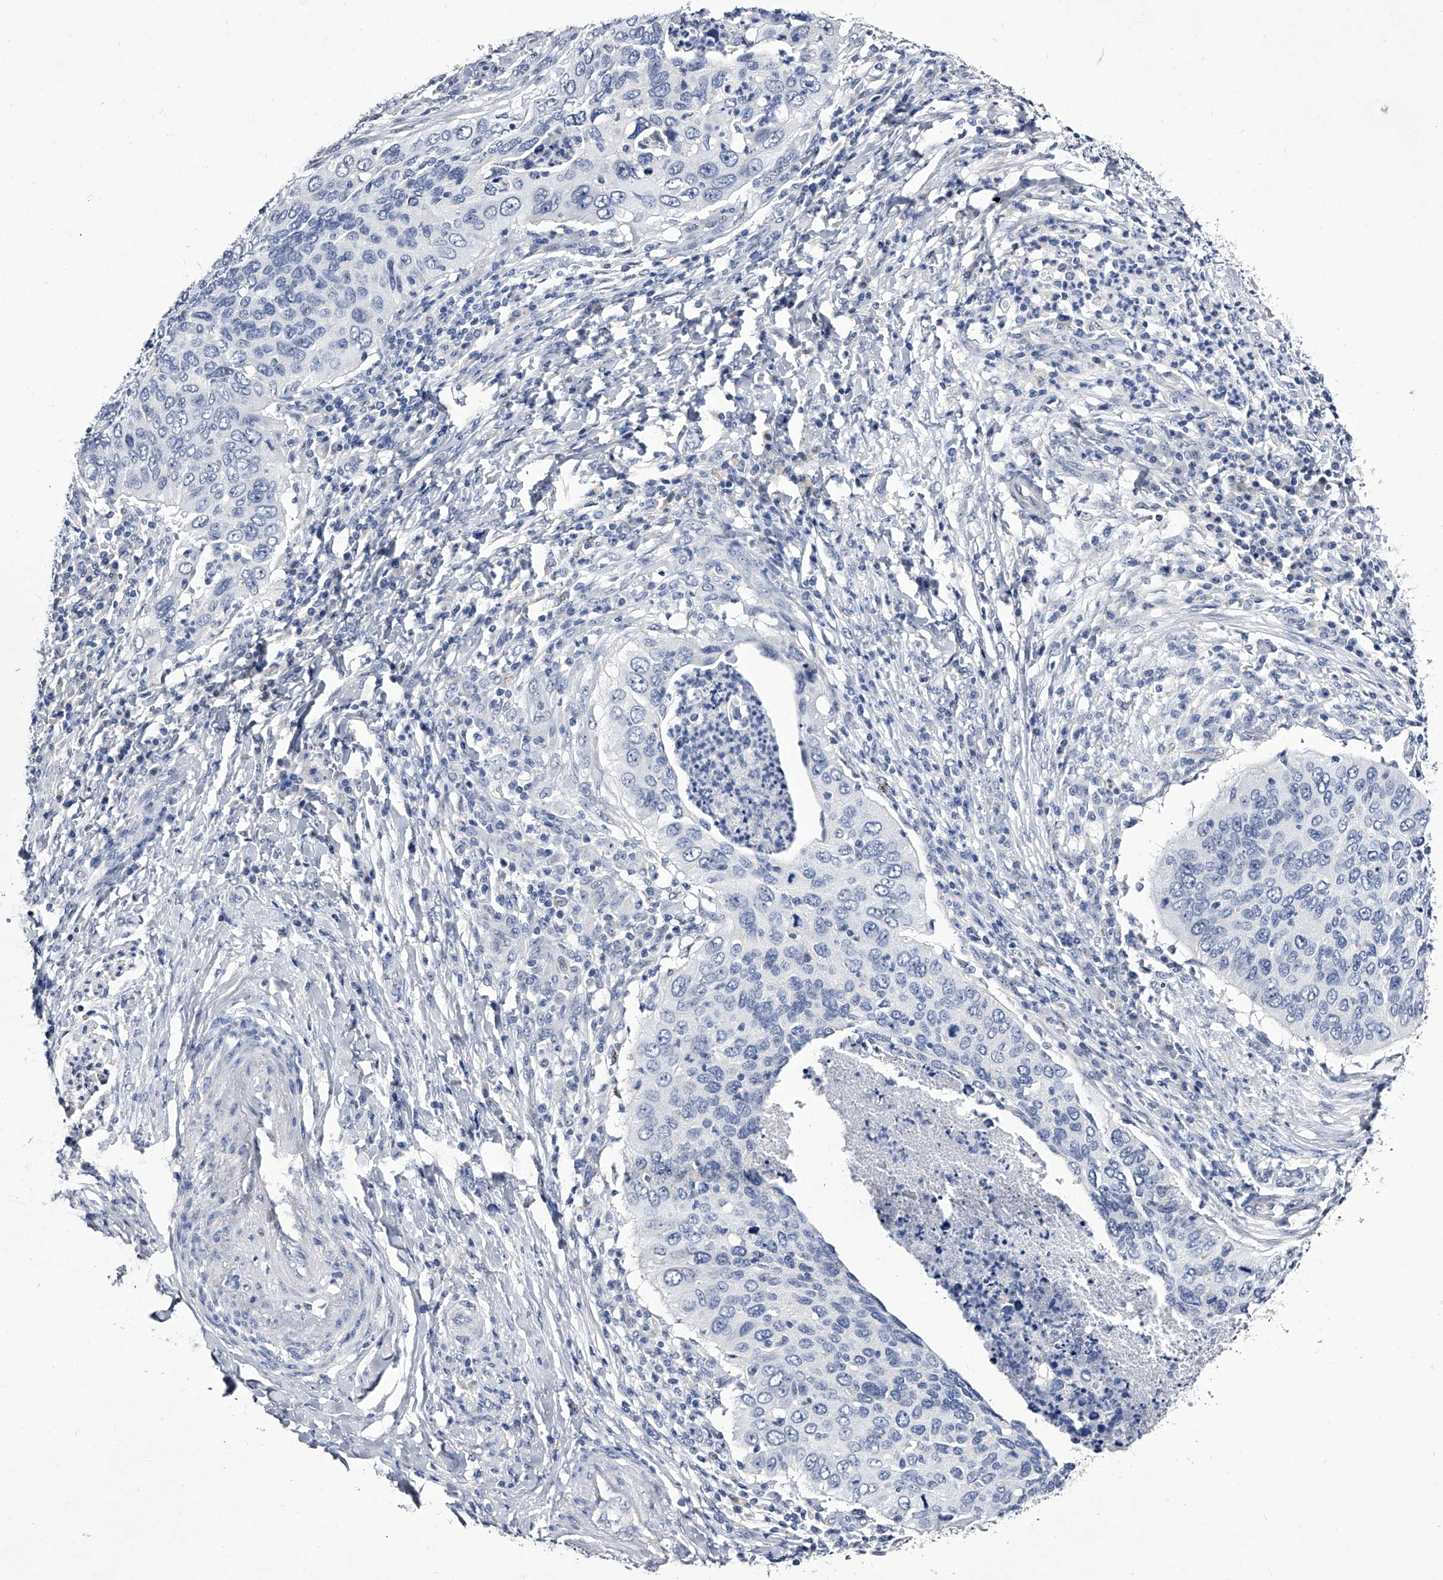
{"staining": {"intensity": "negative", "quantity": "none", "location": "none"}, "tissue": "cervical cancer", "cell_type": "Tumor cells", "image_type": "cancer", "snomed": [{"axis": "morphology", "description": "Squamous cell carcinoma, NOS"}, {"axis": "topography", "description": "Cervix"}], "caption": "Immunohistochemistry of human cervical cancer (squamous cell carcinoma) displays no staining in tumor cells. (DAB (3,3'-diaminobenzidine) IHC, high magnification).", "gene": "CRISP2", "patient": {"sex": "female", "age": 38}}